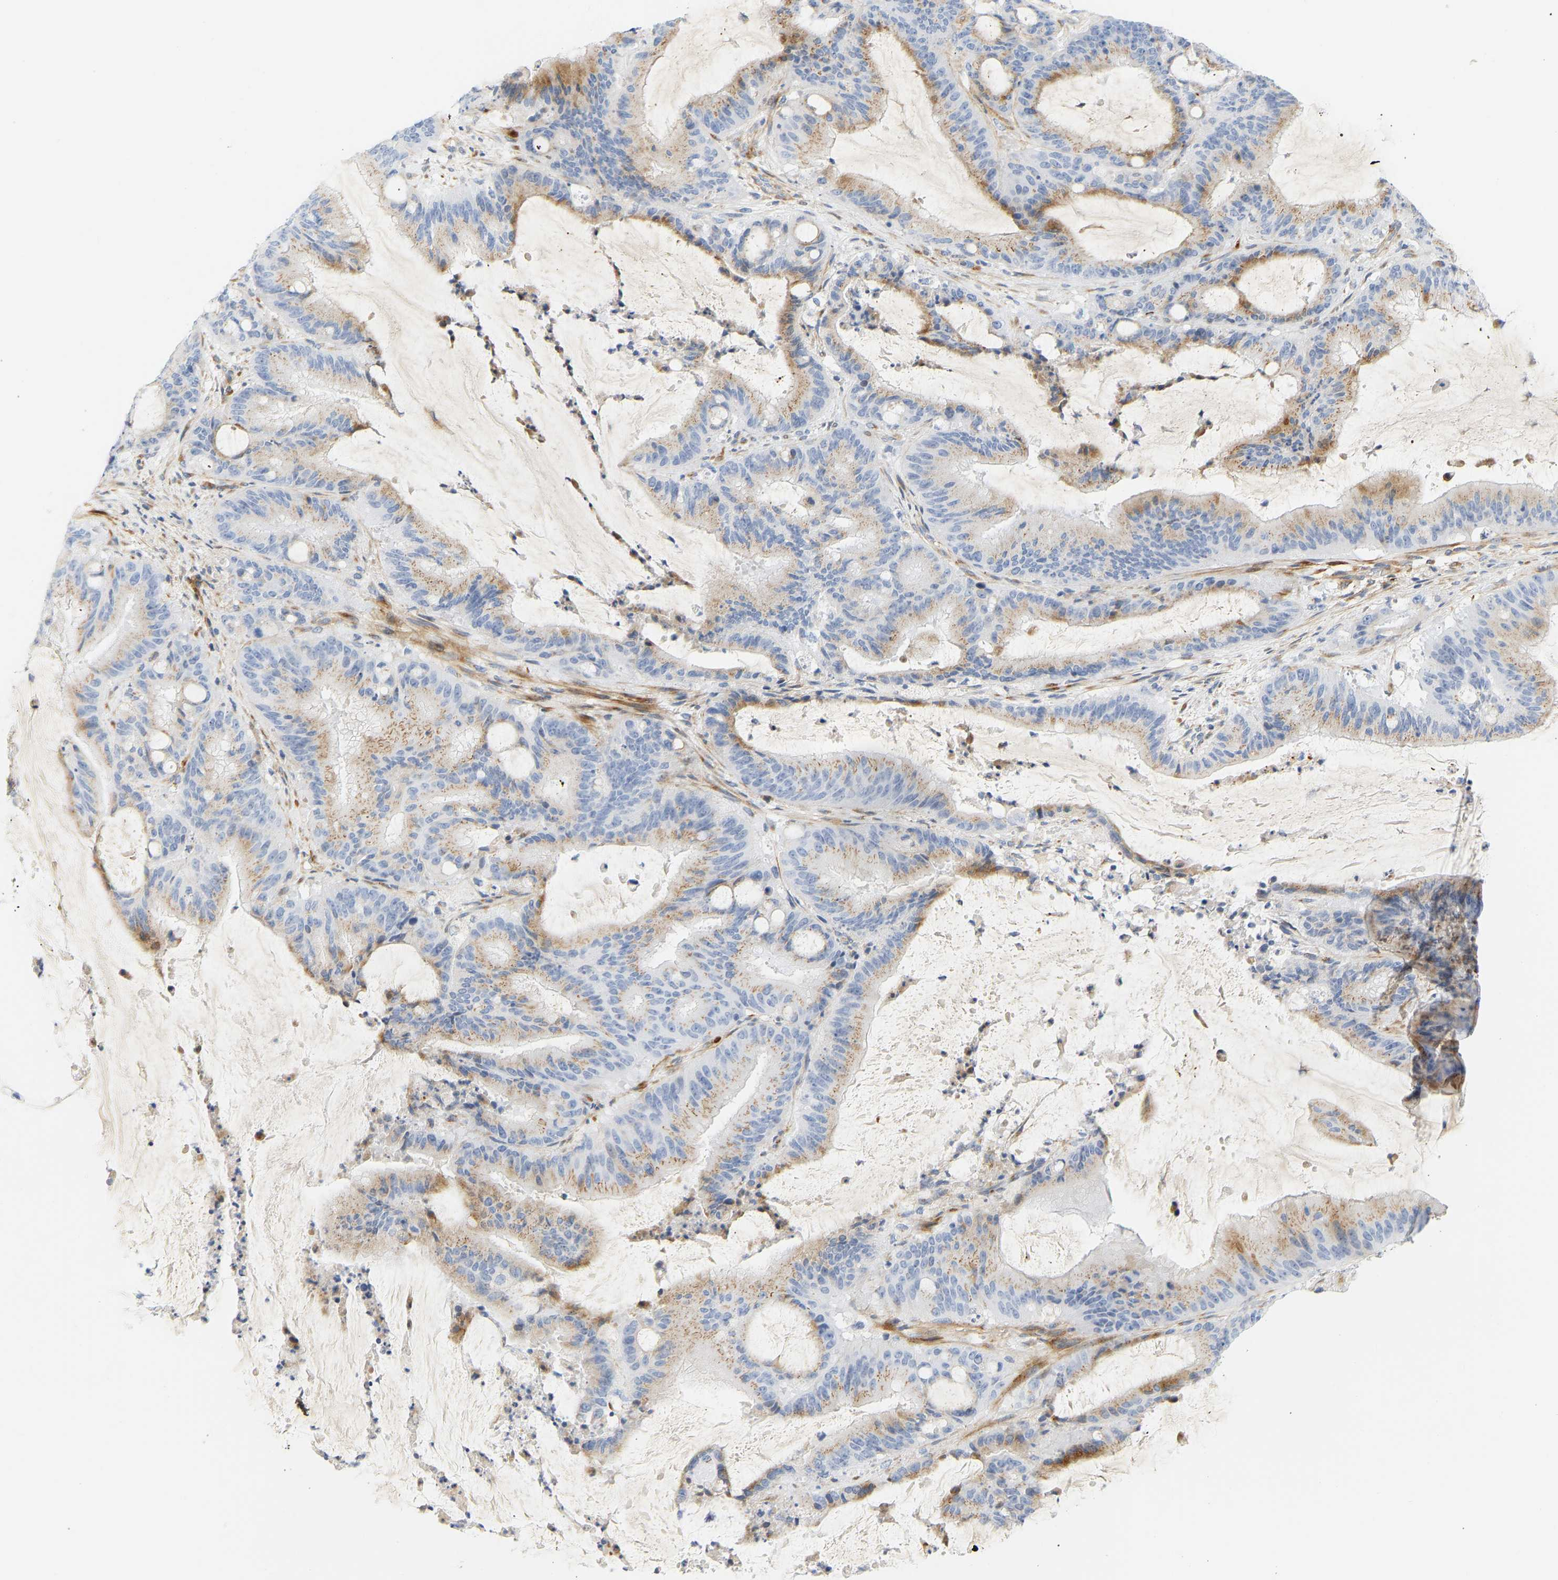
{"staining": {"intensity": "moderate", "quantity": ">75%", "location": "cytoplasmic/membranous"}, "tissue": "liver cancer", "cell_type": "Tumor cells", "image_type": "cancer", "snomed": [{"axis": "morphology", "description": "Normal tissue, NOS"}, {"axis": "morphology", "description": "Cholangiocarcinoma"}, {"axis": "topography", "description": "Liver"}, {"axis": "topography", "description": "Peripheral nerve tissue"}], "caption": "Human liver cholangiocarcinoma stained with a protein marker reveals moderate staining in tumor cells.", "gene": "SLC30A7", "patient": {"sex": "female", "age": 73}}